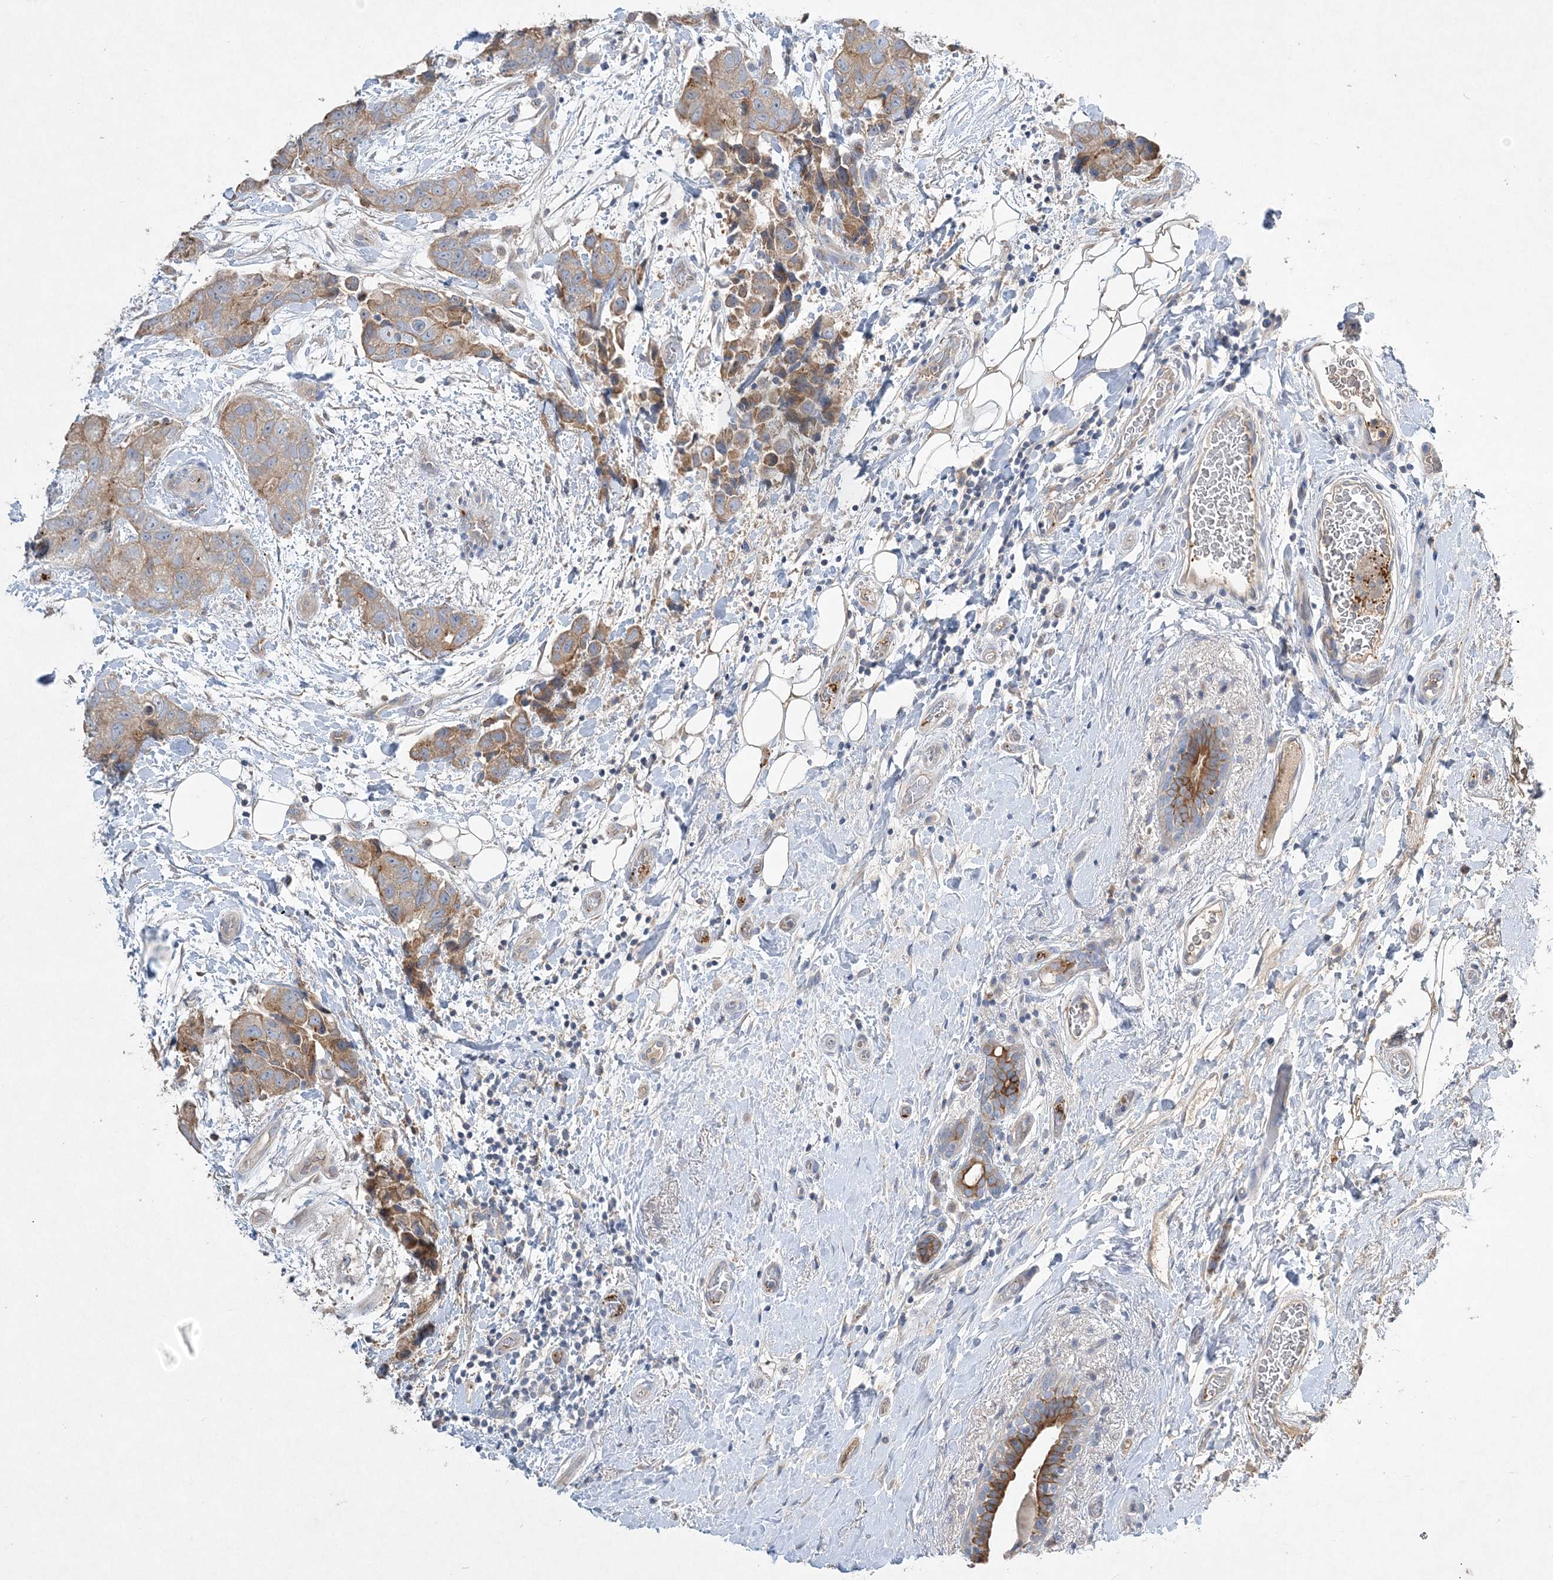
{"staining": {"intensity": "moderate", "quantity": "<25%", "location": "cytoplasmic/membranous"}, "tissue": "breast cancer", "cell_type": "Tumor cells", "image_type": "cancer", "snomed": [{"axis": "morphology", "description": "Duct carcinoma"}, {"axis": "topography", "description": "Breast"}], "caption": "IHC micrograph of human breast cancer stained for a protein (brown), which exhibits low levels of moderate cytoplasmic/membranous expression in about <25% of tumor cells.", "gene": "ADCK2", "patient": {"sex": "female", "age": 62}}